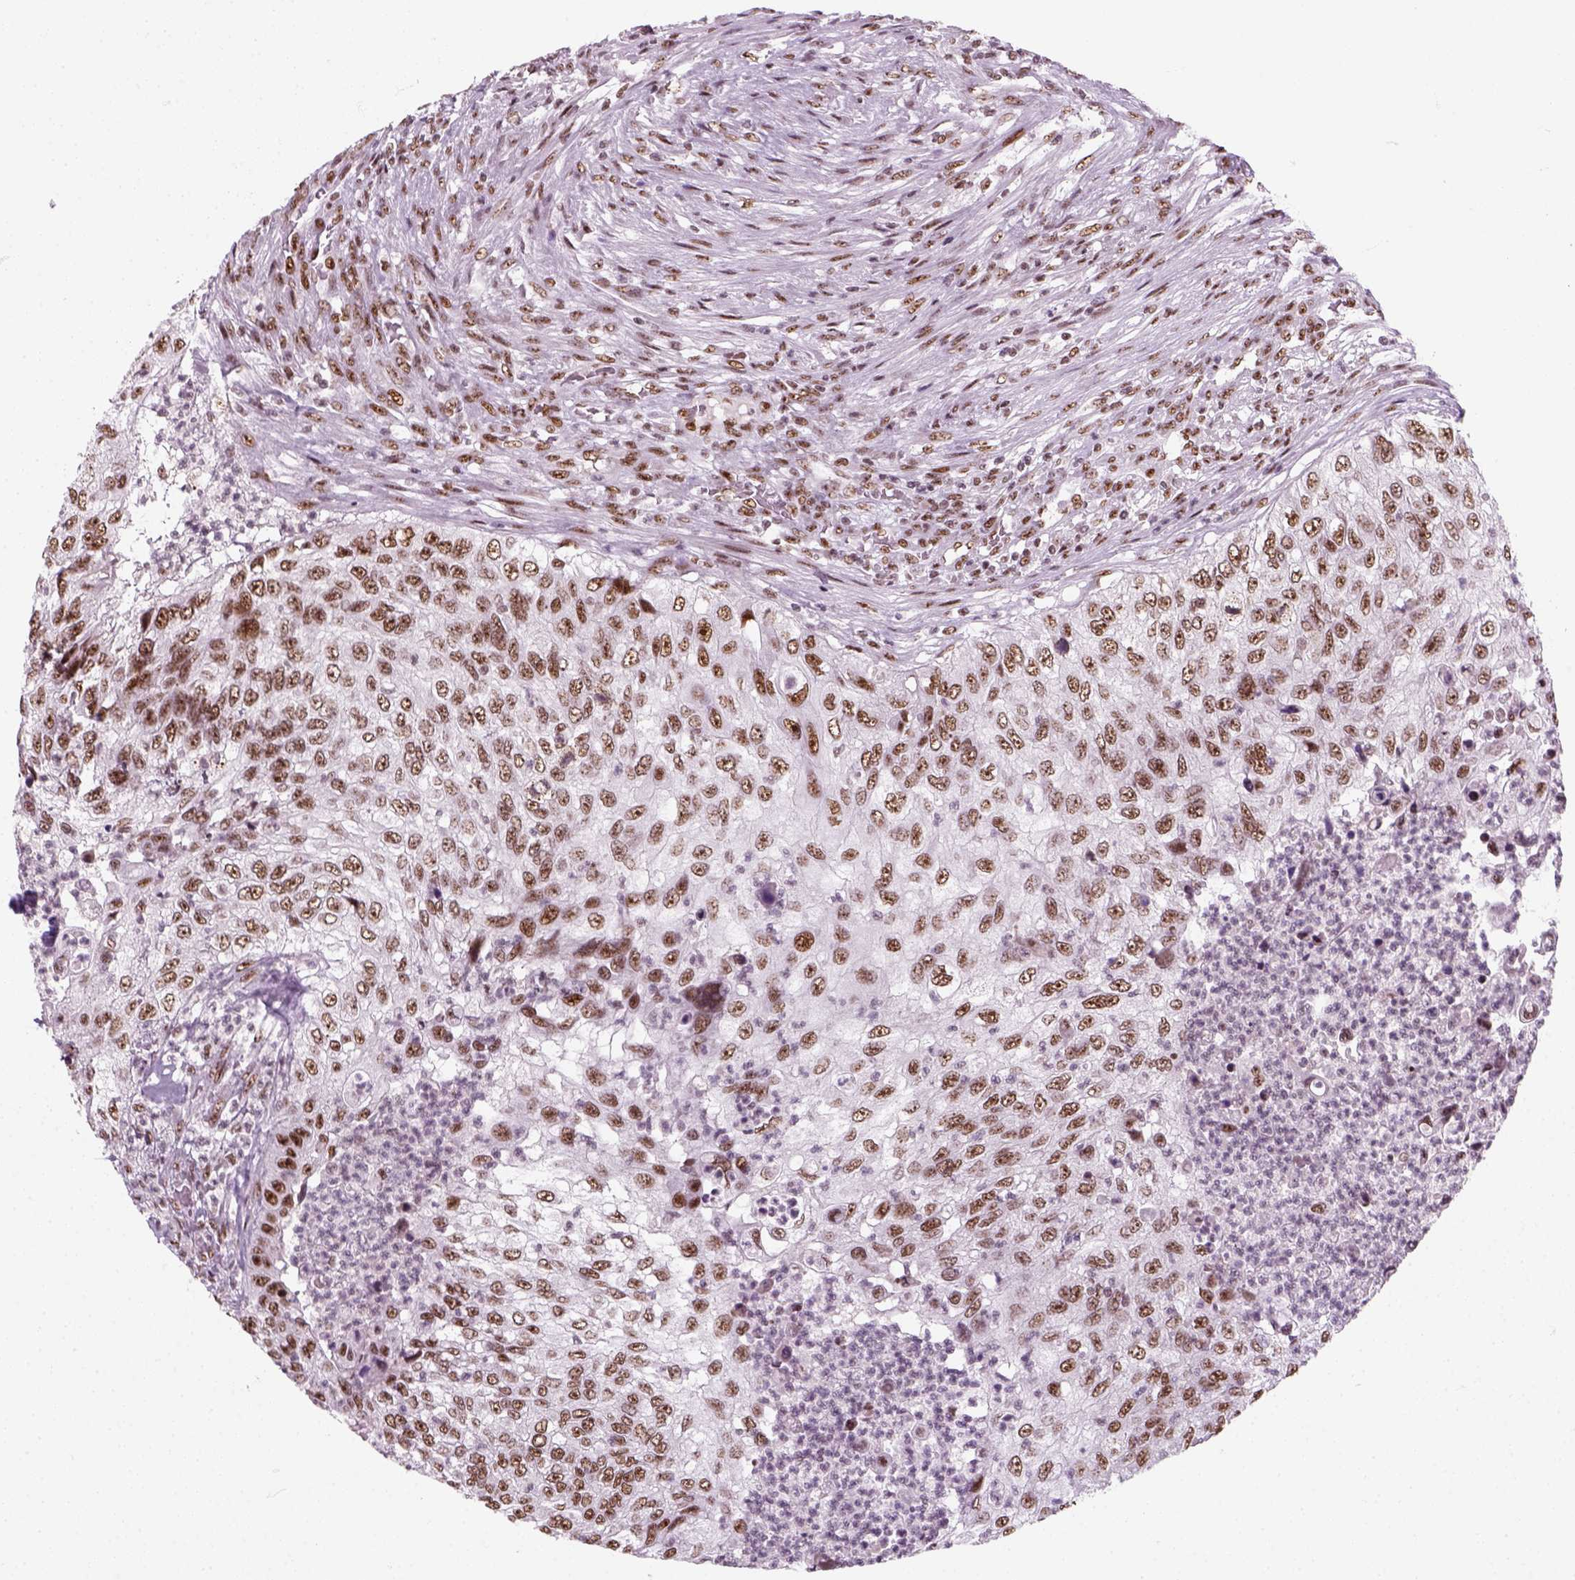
{"staining": {"intensity": "moderate", "quantity": ">75%", "location": "nuclear"}, "tissue": "urothelial cancer", "cell_type": "Tumor cells", "image_type": "cancer", "snomed": [{"axis": "morphology", "description": "Urothelial carcinoma, High grade"}, {"axis": "topography", "description": "Urinary bladder"}], "caption": "High-grade urothelial carcinoma stained for a protein exhibits moderate nuclear positivity in tumor cells.", "gene": "GTF2F1", "patient": {"sex": "female", "age": 60}}